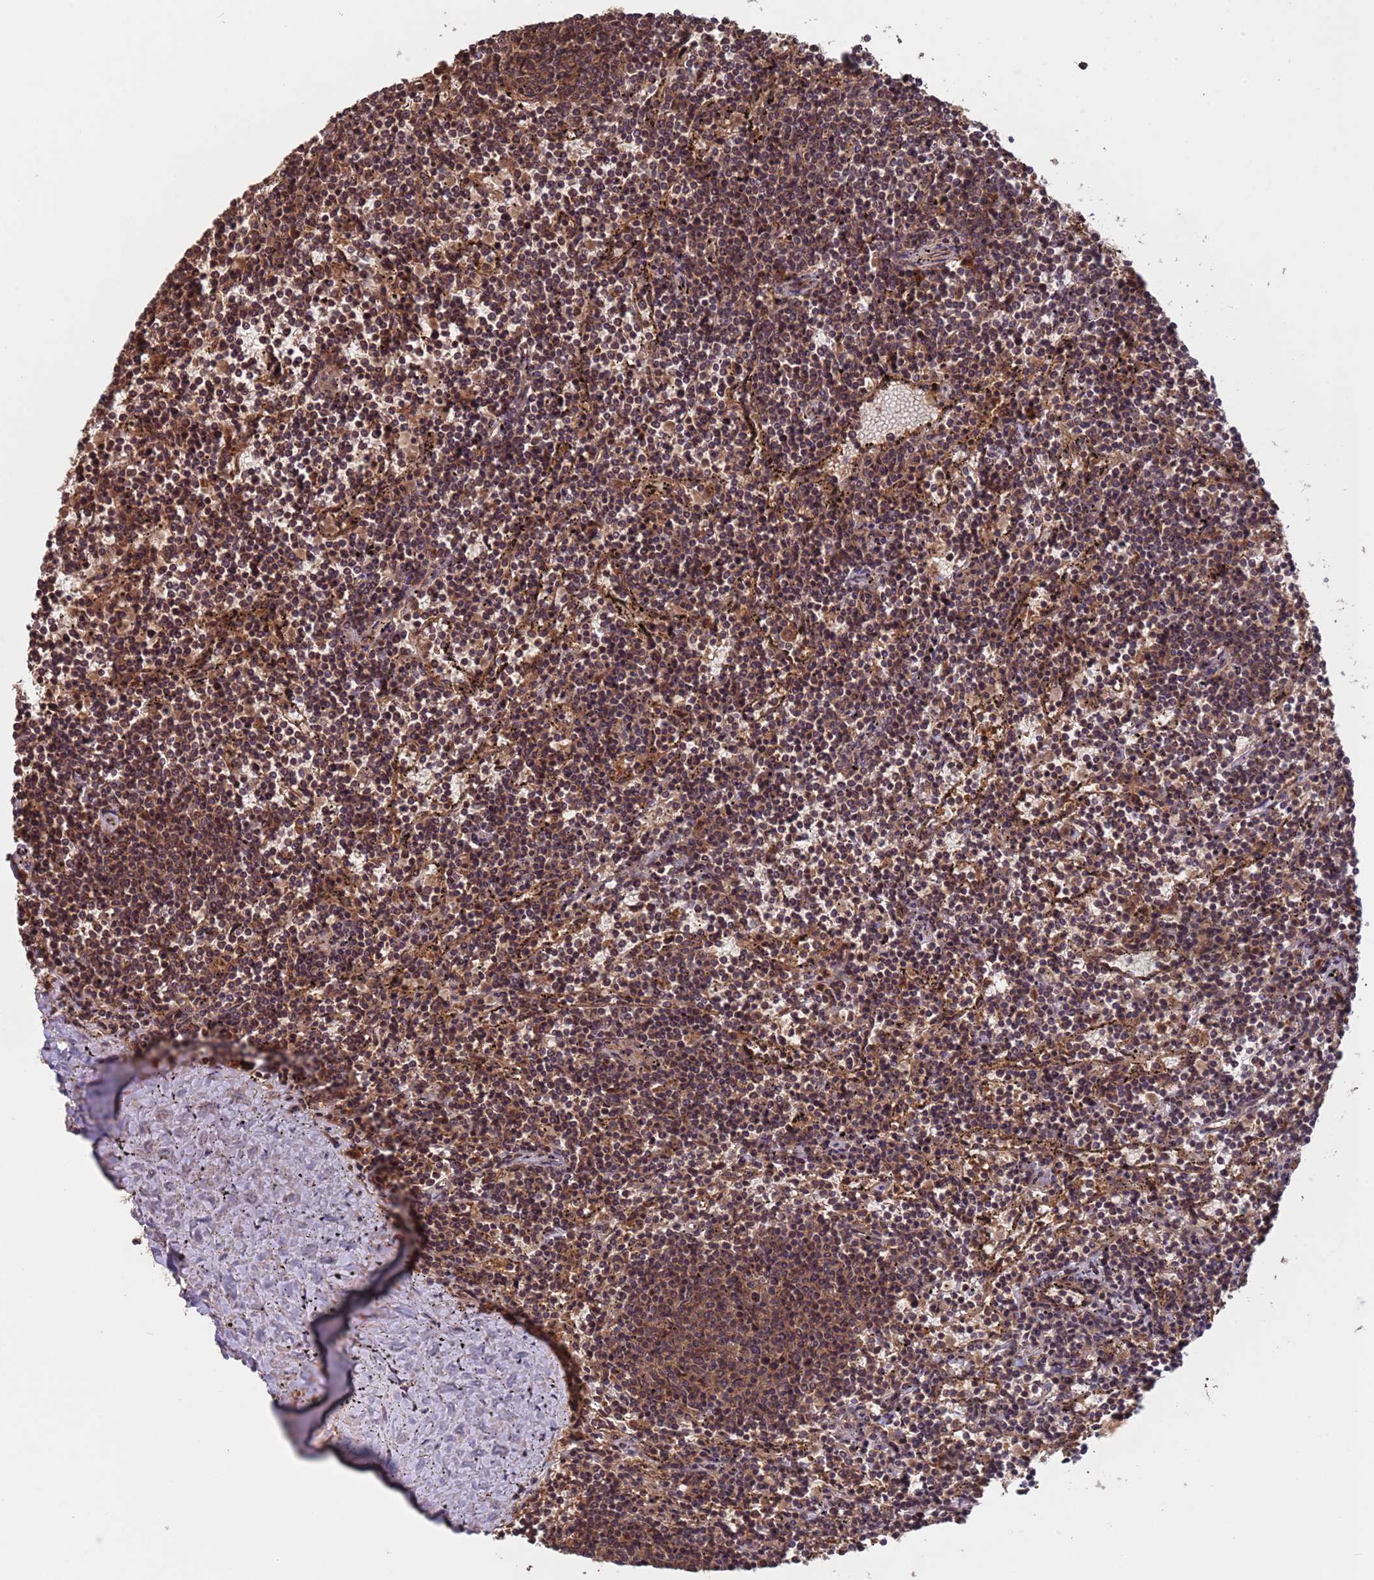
{"staining": {"intensity": "moderate", "quantity": ">75%", "location": "cytoplasmic/membranous,nuclear"}, "tissue": "lymphoma", "cell_type": "Tumor cells", "image_type": "cancer", "snomed": [{"axis": "morphology", "description": "Malignant lymphoma, non-Hodgkin's type, Low grade"}, {"axis": "topography", "description": "Spleen"}], "caption": "Human low-grade malignant lymphoma, non-Hodgkin's type stained with a protein marker exhibits moderate staining in tumor cells.", "gene": "ERI1", "patient": {"sex": "female", "age": 50}}